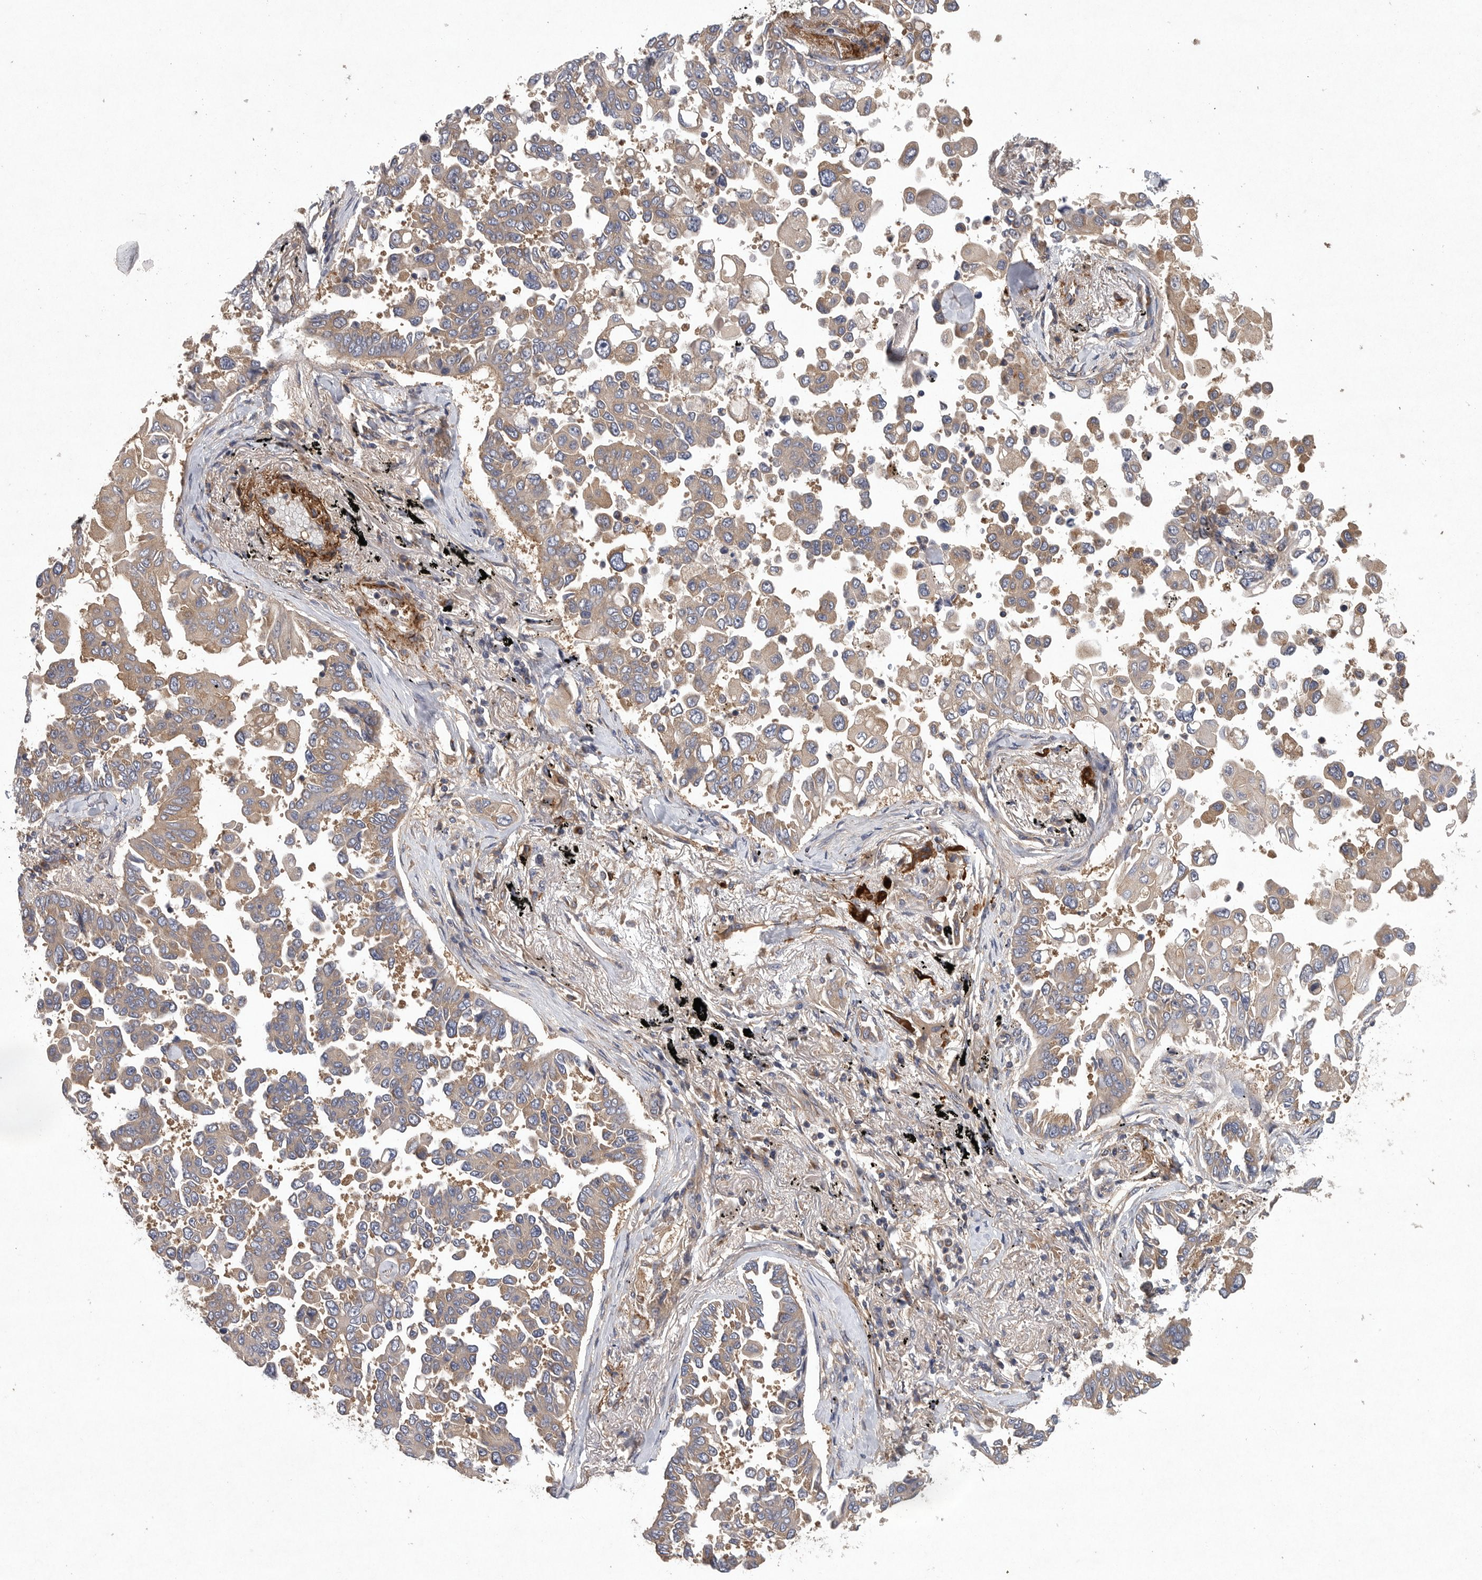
{"staining": {"intensity": "weak", "quantity": "<25%", "location": "cytoplasmic/membranous"}, "tissue": "lung cancer", "cell_type": "Tumor cells", "image_type": "cancer", "snomed": [{"axis": "morphology", "description": "Adenocarcinoma, NOS"}, {"axis": "topography", "description": "Lung"}], "caption": "Micrograph shows no protein expression in tumor cells of lung adenocarcinoma tissue. (Stains: DAB immunohistochemistry with hematoxylin counter stain, Microscopy: brightfield microscopy at high magnification).", "gene": "OXR1", "patient": {"sex": "female", "age": 67}}